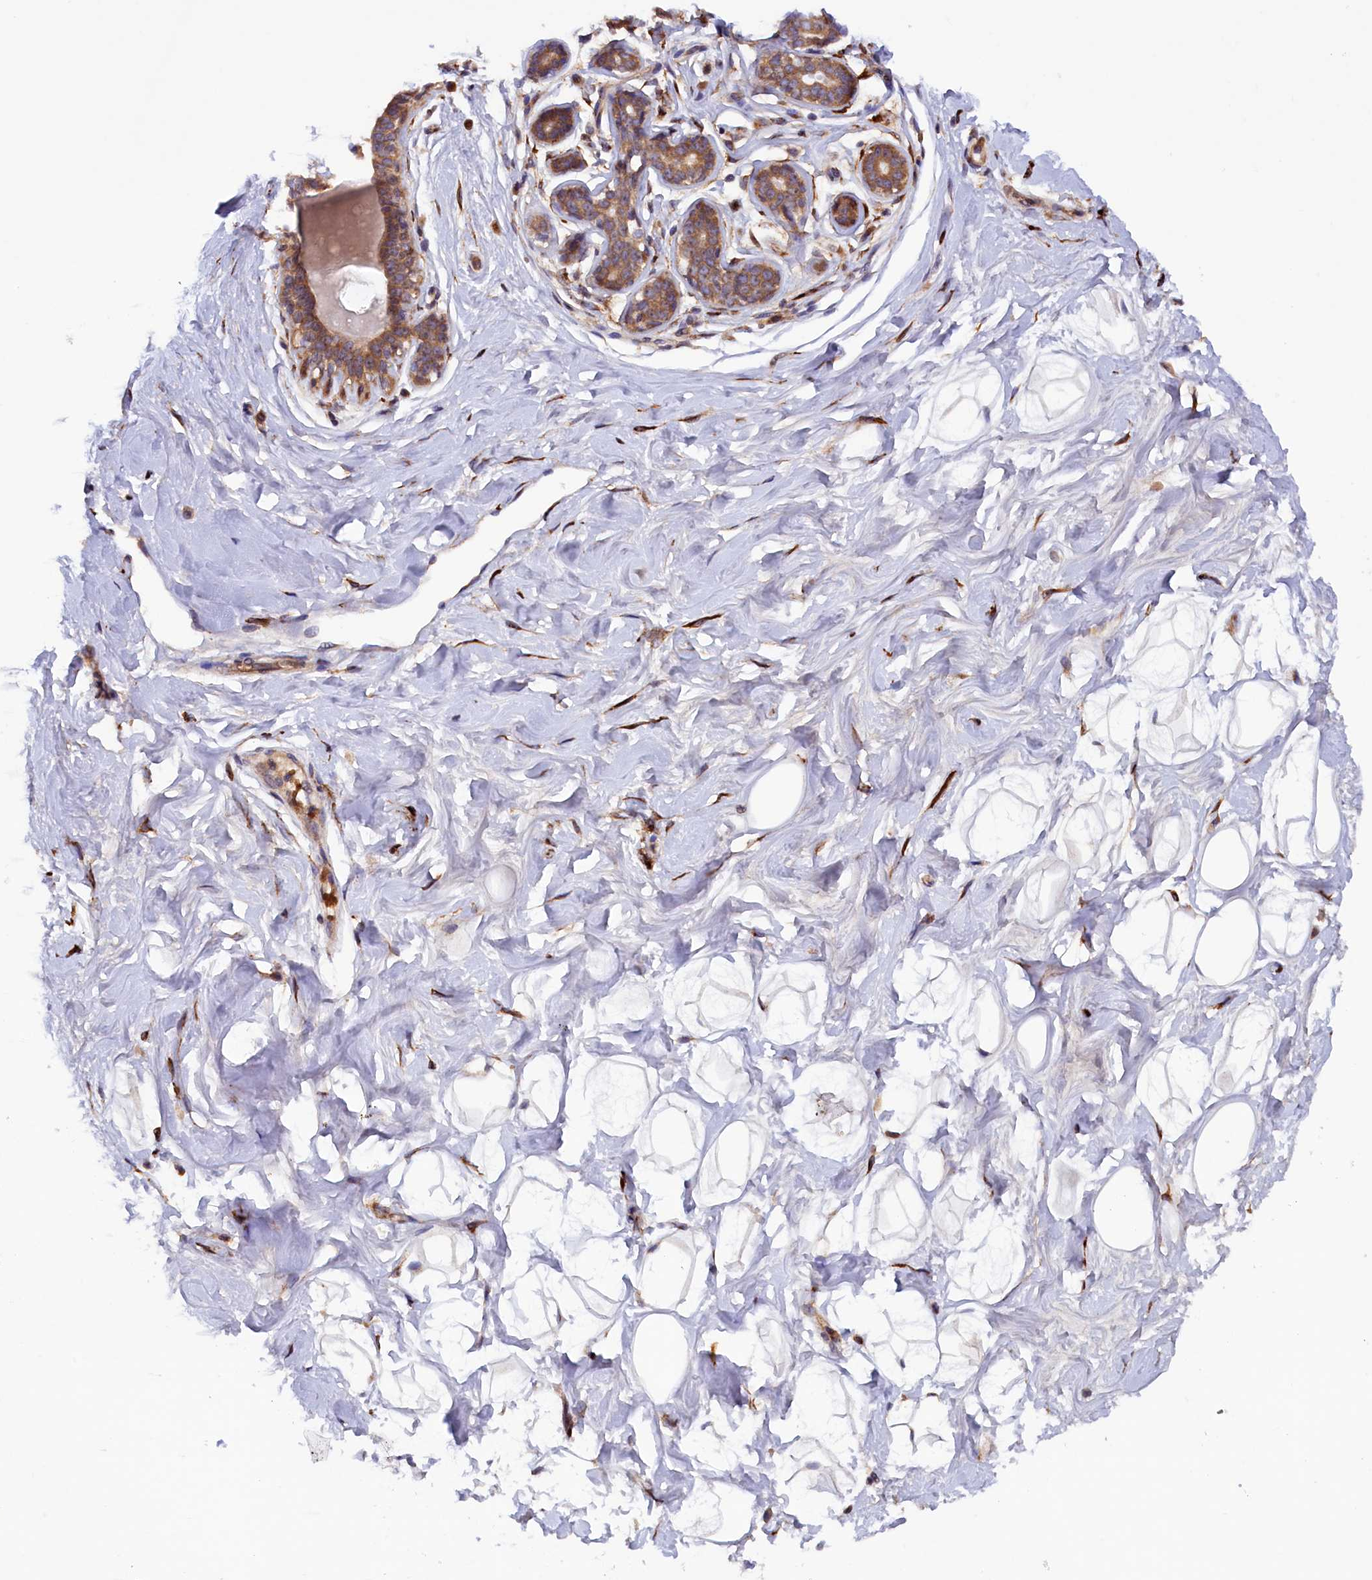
{"staining": {"intensity": "weak", "quantity": ">75%", "location": "cytoplasmic/membranous"}, "tissue": "breast", "cell_type": "Adipocytes", "image_type": "normal", "snomed": [{"axis": "morphology", "description": "Normal tissue, NOS"}, {"axis": "morphology", "description": "Adenoma, NOS"}, {"axis": "topography", "description": "Breast"}], "caption": "Immunohistochemistry staining of unremarkable breast, which shows low levels of weak cytoplasmic/membranous expression in approximately >75% of adipocytes indicating weak cytoplasmic/membranous protein staining. The staining was performed using DAB (3,3'-diaminobenzidine) (brown) for protein detection and nuclei were counterstained in hematoxylin (blue).", "gene": "ARRDC4", "patient": {"sex": "female", "age": 23}}